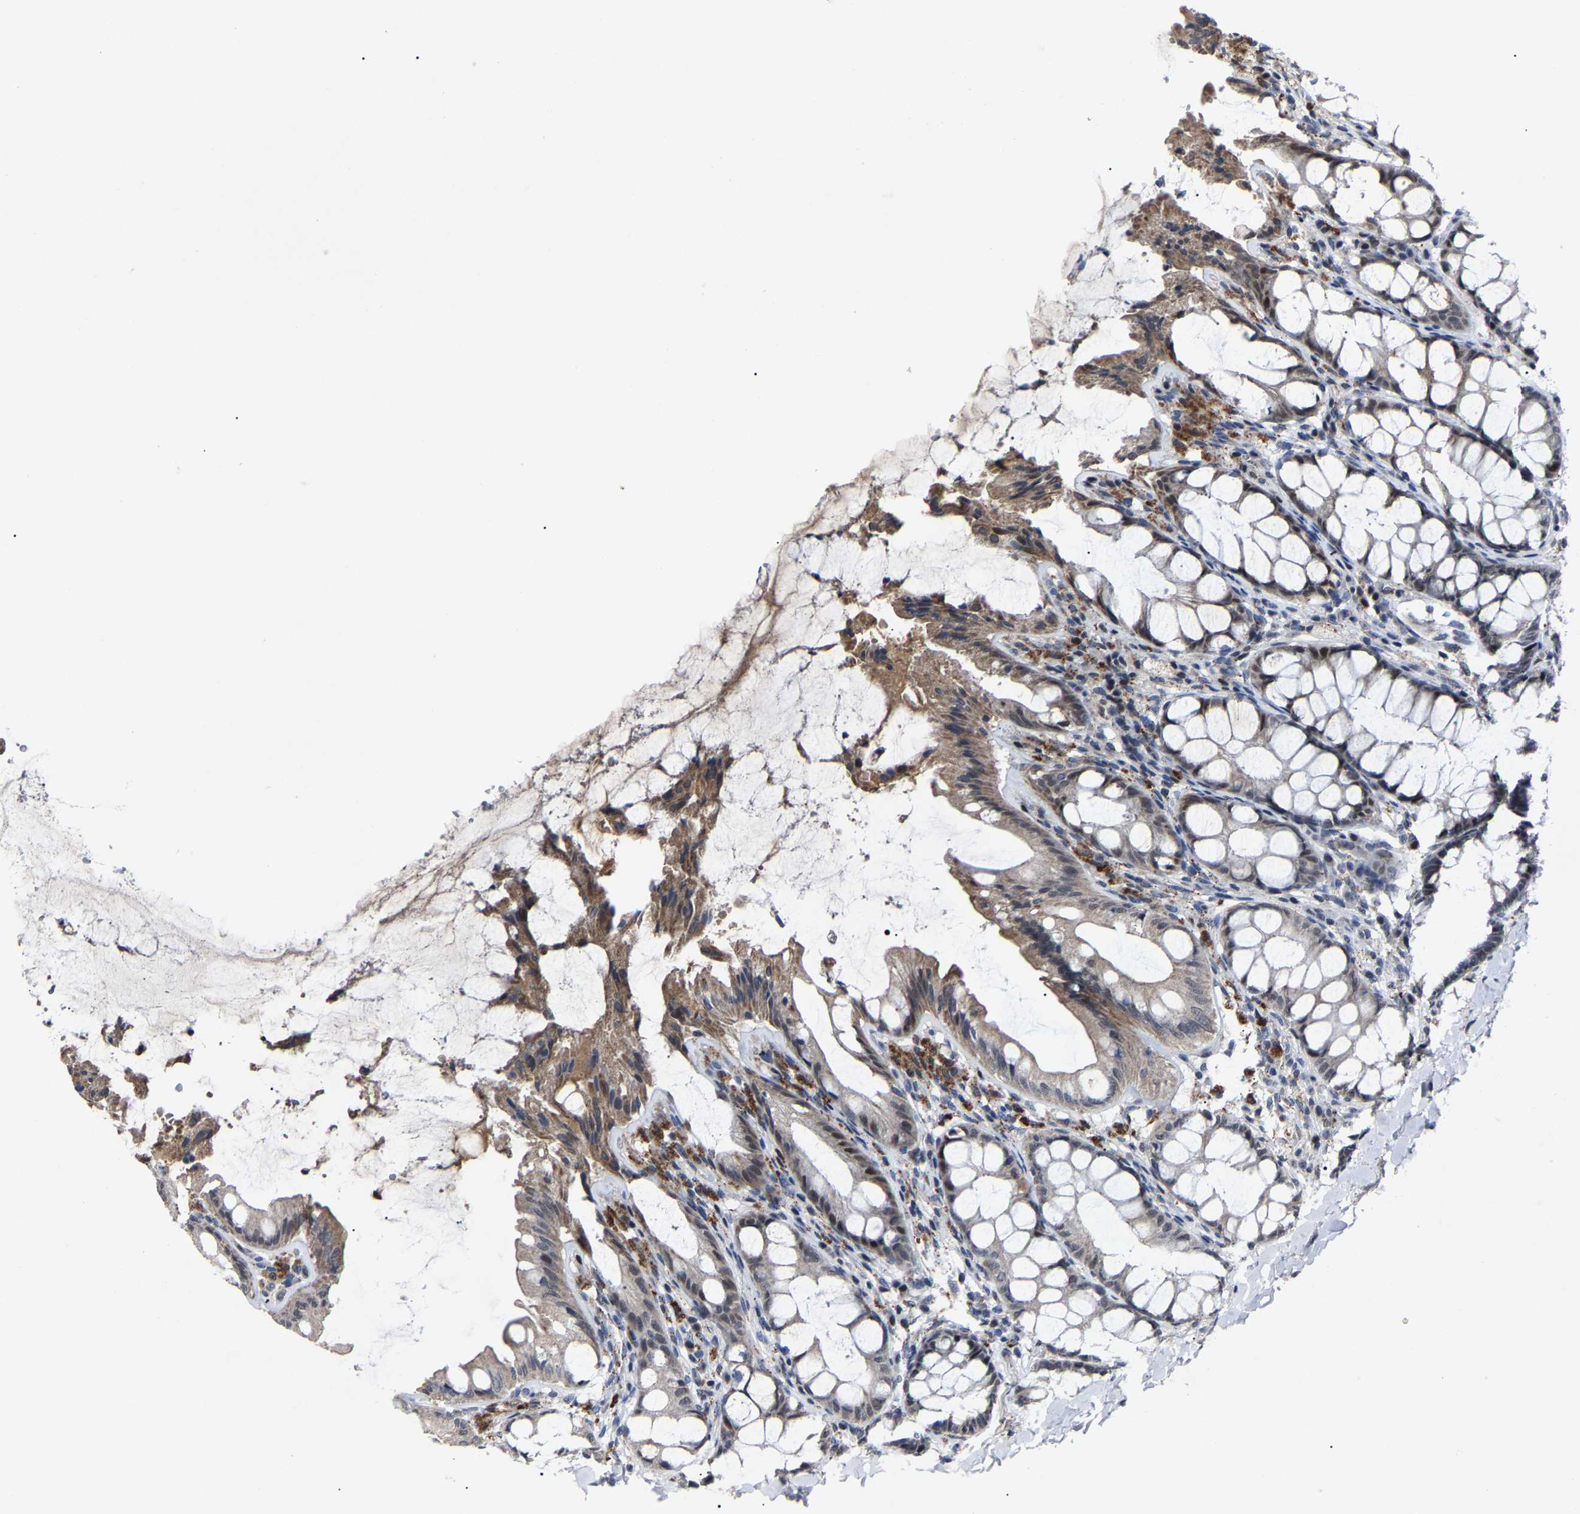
{"staining": {"intensity": "weak", "quantity": ">75%", "location": "cytoplasmic/membranous"}, "tissue": "colon", "cell_type": "Endothelial cells", "image_type": "normal", "snomed": [{"axis": "morphology", "description": "Normal tissue, NOS"}, {"axis": "topography", "description": "Colon"}], "caption": "Brown immunohistochemical staining in normal colon displays weak cytoplasmic/membranous expression in approximately >75% of endothelial cells. The staining was performed using DAB, with brown indicating positive protein expression. Nuclei are stained blue with hematoxylin.", "gene": "LSM8", "patient": {"sex": "male", "age": 47}}